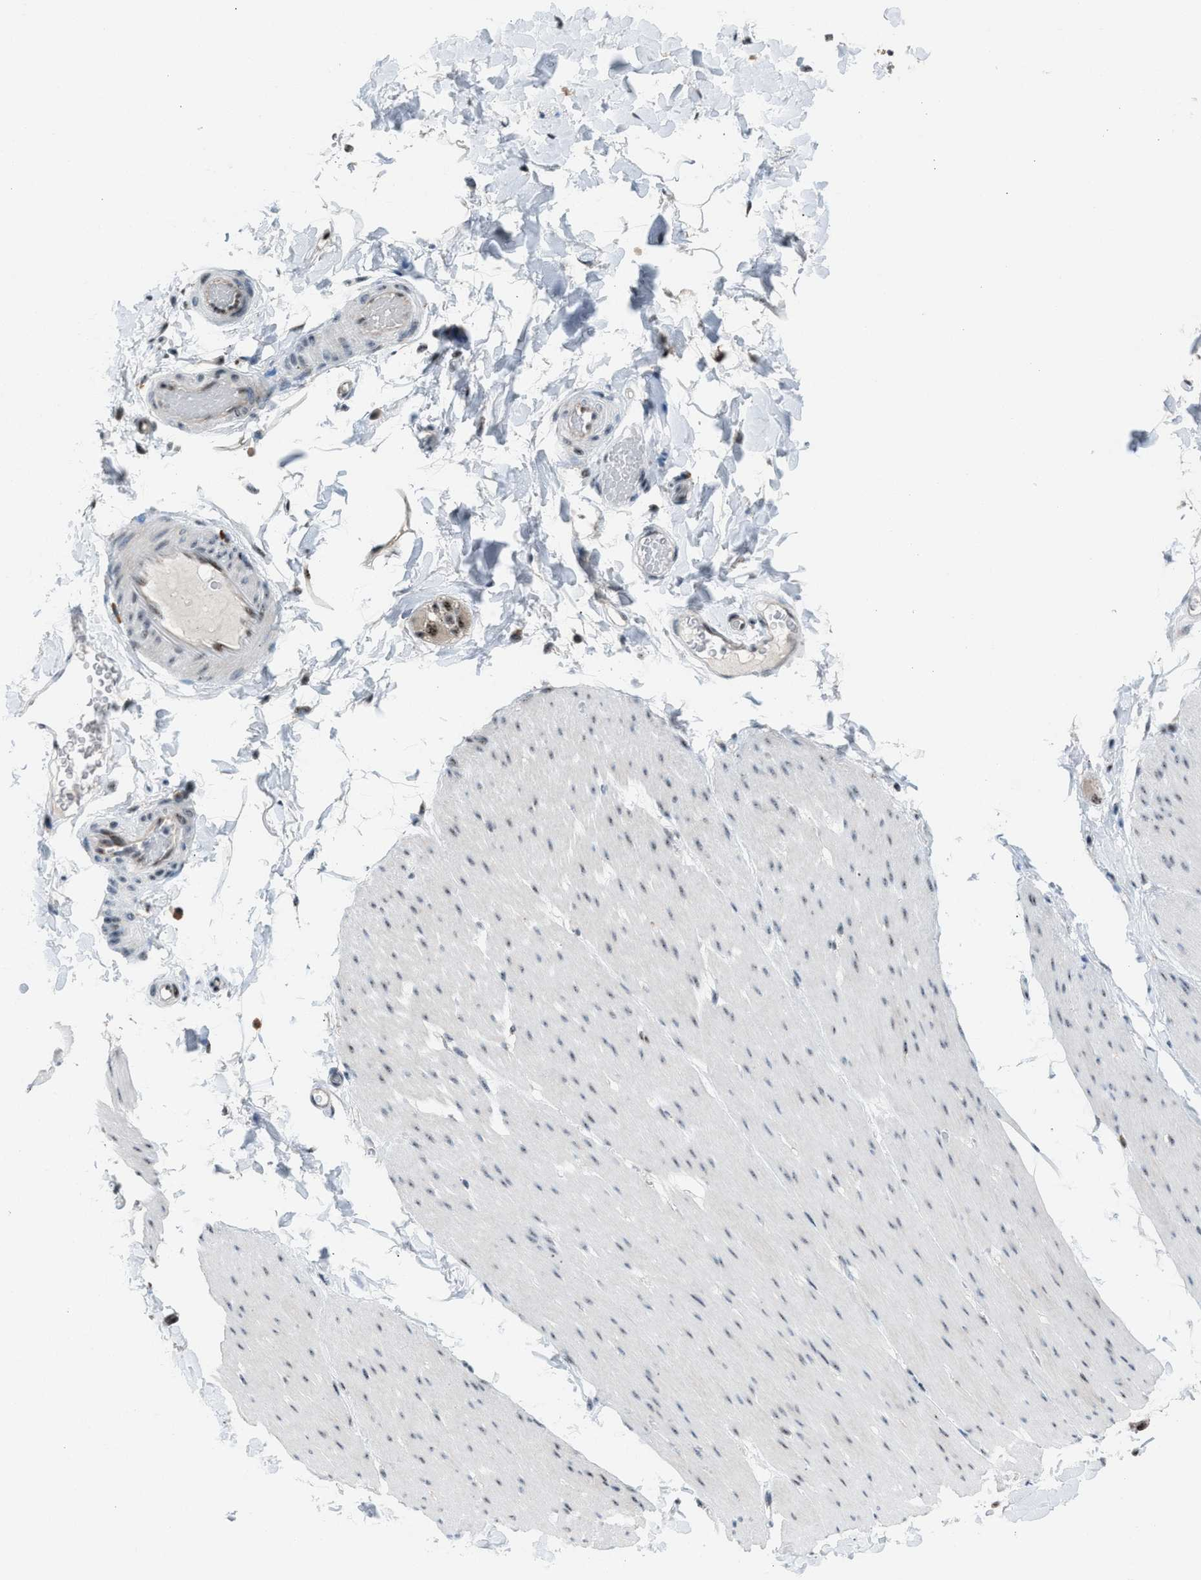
{"staining": {"intensity": "weak", "quantity": "25%-75%", "location": "nuclear"}, "tissue": "smooth muscle", "cell_type": "Smooth muscle cells", "image_type": "normal", "snomed": [{"axis": "morphology", "description": "Normal tissue, NOS"}, {"axis": "topography", "description": "Smooth muscle"}, {"axis": "topography", "description": "Colon"}], "caption": "Immunohistochemistry (IHC) (DAB (3,3'-diaminobenzidine)) staining of benign smooth muscle reveals weak nuclear protein positivity in approximately 25%-75% of smooth muscle cells. Nuclei are stained in blue.", "gene": "CENPP", "patient": {"sex": "male", "age": 67}}